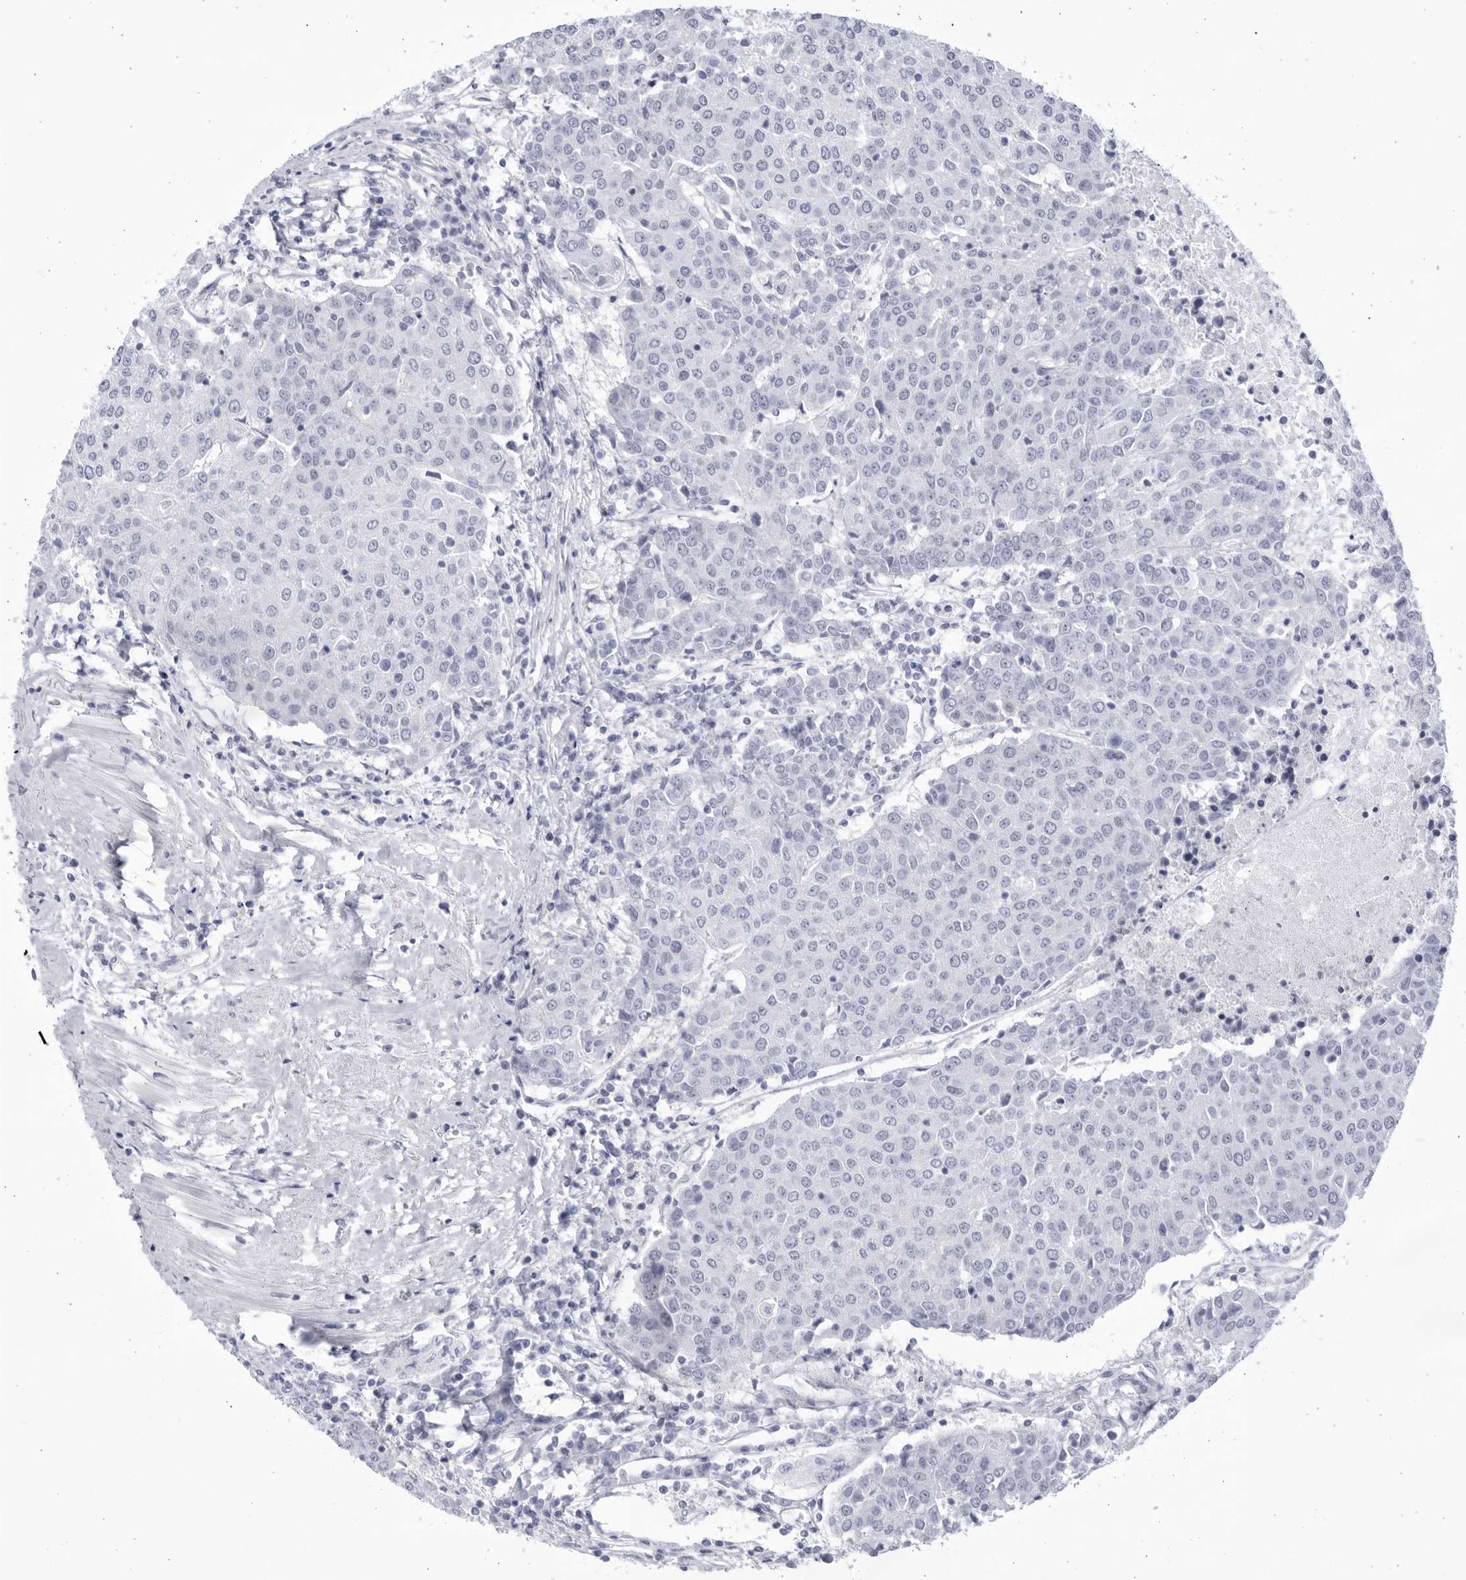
{"staining": {"intensity": "negative", "quantity": "none", "location": "none"}, "tissue": "urothelial cancer", "cell_type": "Tumor cells", "image_type": "cancer", "snomed": [{"axis": "morphology", "description": "Urothelial carcinoma, High grade"}, {"axis": "topography", "description": "Urinary bladder"}], "caption": "Immunohistochemical staining of human urothelial carcinoma (high-grade) shows no significant expression in tumor cells.", "gene": "CCDC181", "patient": {"sex": "female", "age": 85}}